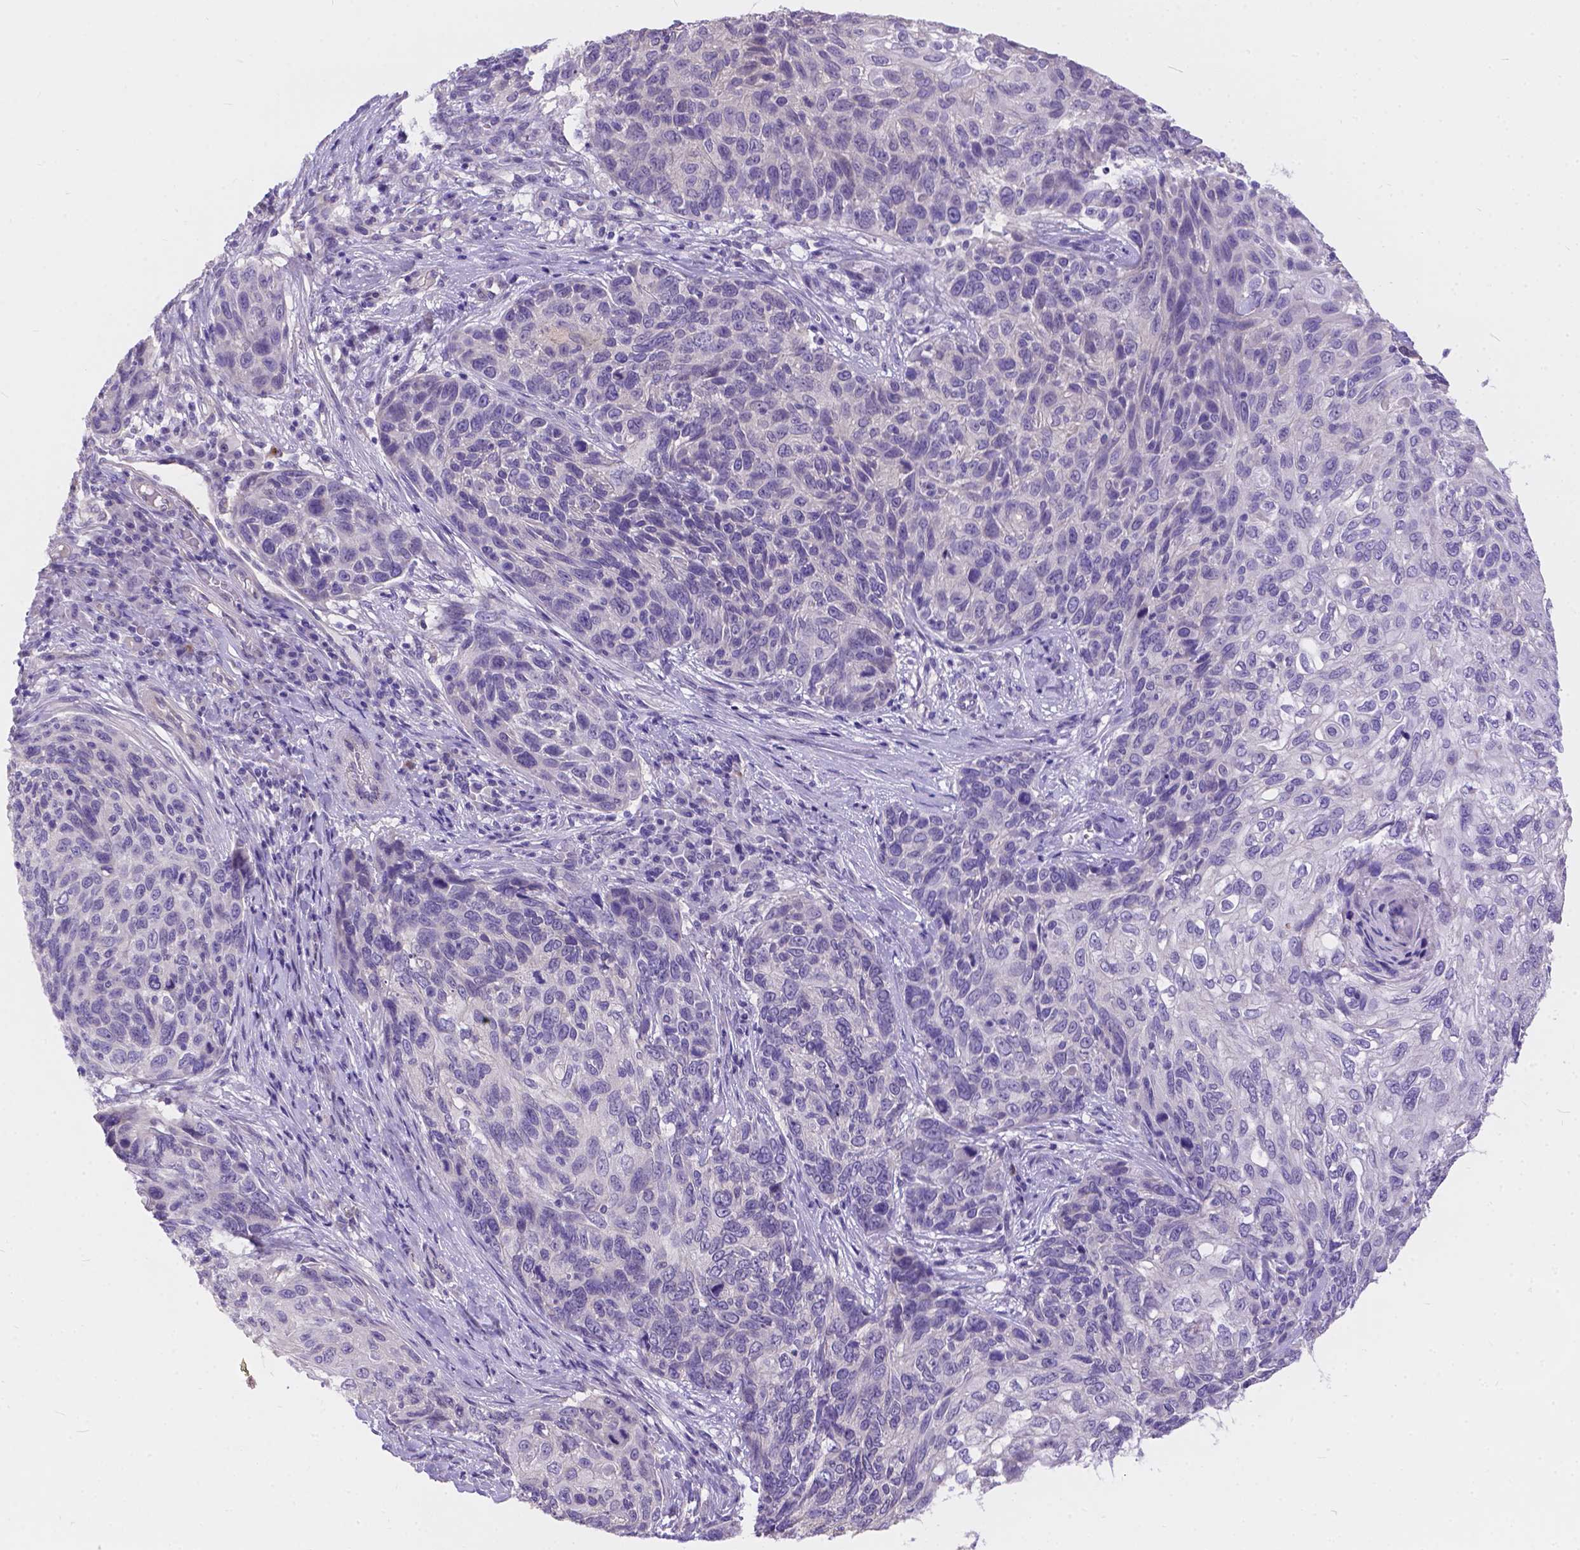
{"staining": {"intensity": "negative", "quantity": "none", "location": "none"}, "tissue": "skin cancer", "cell_type": "Tumor cells", "image_type": "cancer", "snomed": [{"axis": "morphology", "description": "Squamous cell carcinoma, NOS"}, {"axis": "topography", "description": "Skin"}], "caption": "High power microscopy photomicrograph of an immunohistochemistry micrograph of skin squamous cell carcinoma, revealing no significant staining in tumor cells. Brightfield microscopy of IHC stained with DAB (brown) and hematoxylin (blue), captured at high magnification.", "gene": "DLEC1", "patient": {"sex": "male", "age": 92}}